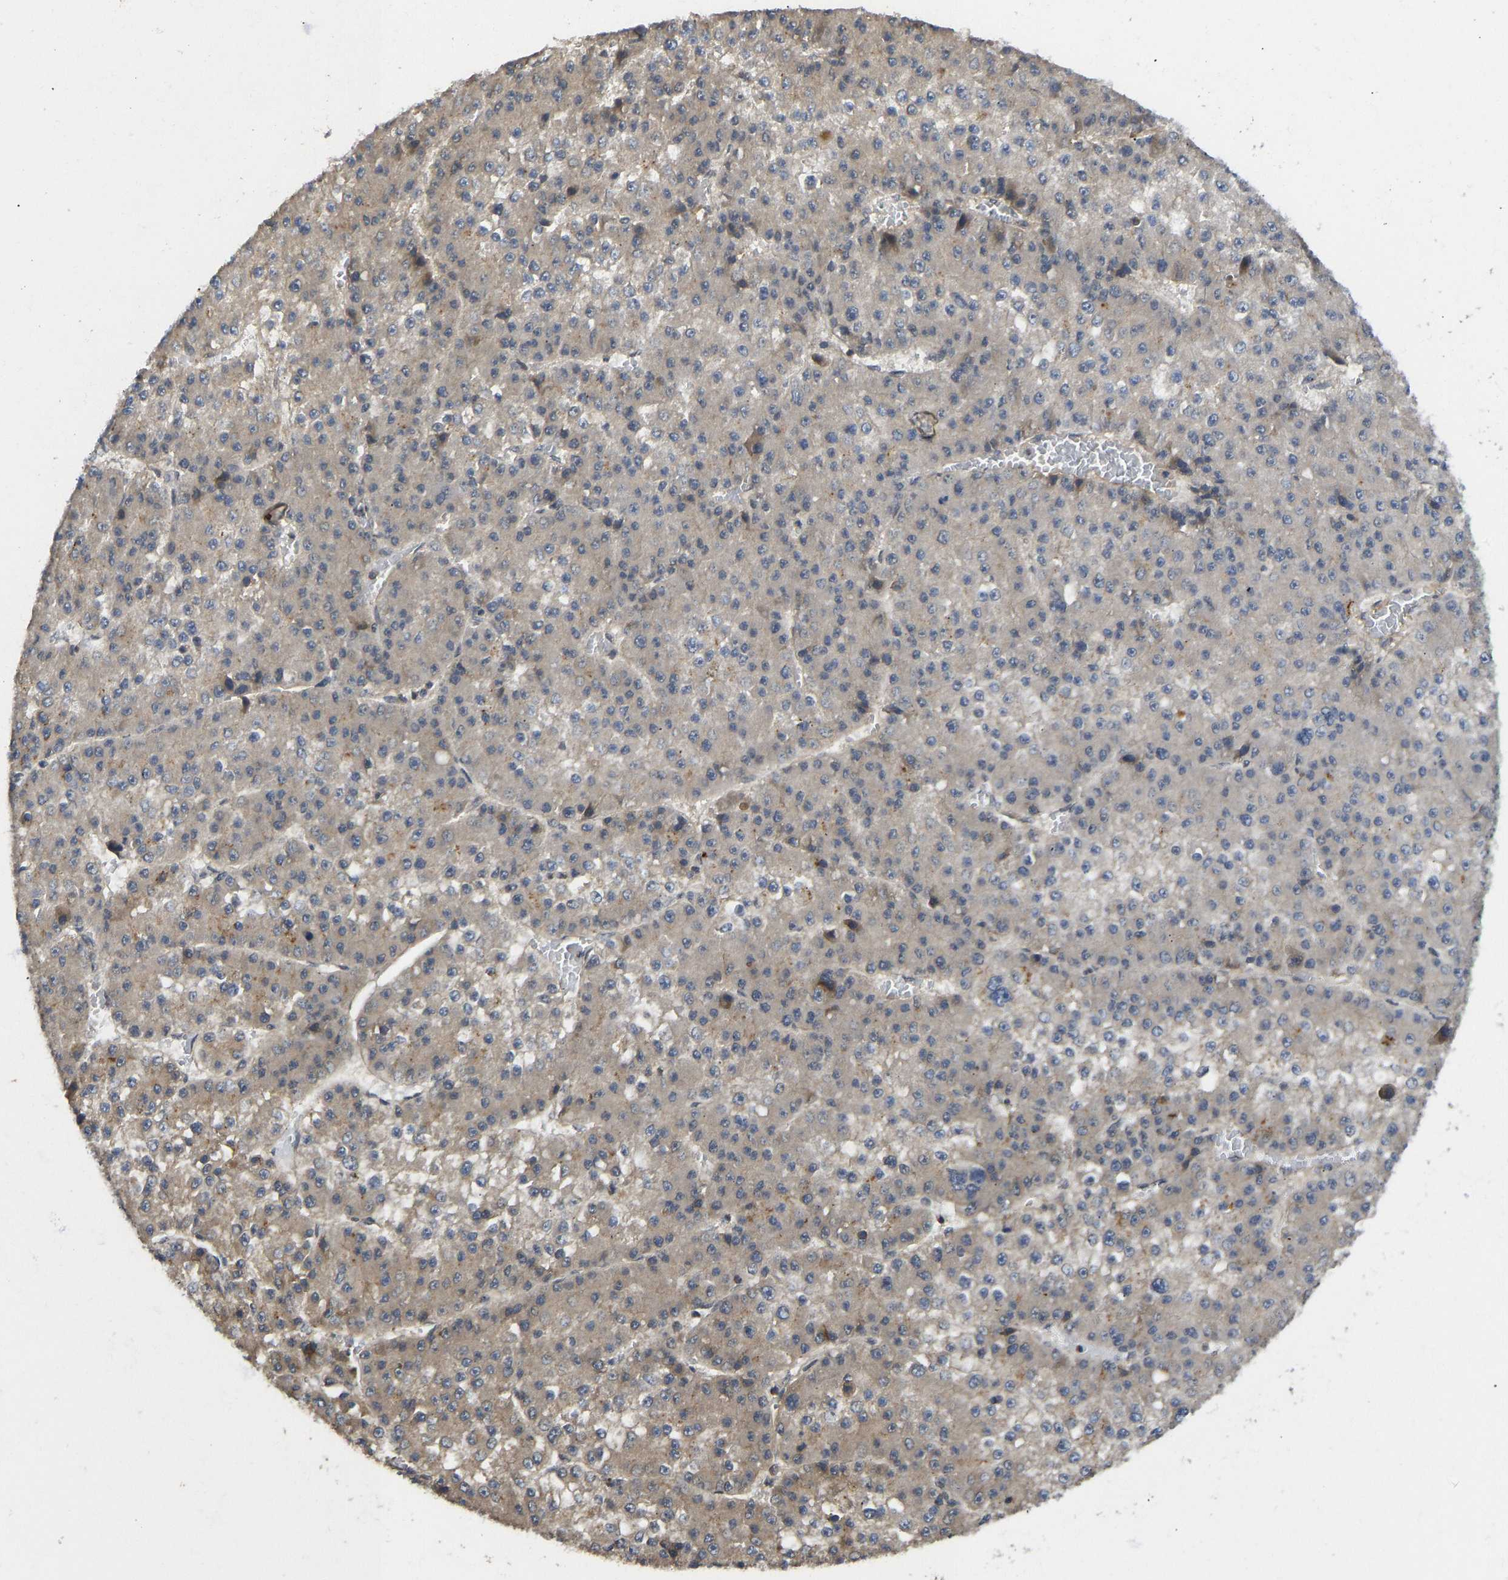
{"staining": {"intensity": "moderate", "quantity": "<25%", "location": "cytoplasmic/membranous"}, "tissue": "liver cancer", "cell_type": "Tumor cells", "image_type": "cancer", "snomed": [{"axis": "morphology", "description": "Carcinoma, Hepatocellular, NOS"}, {"axis": "topography", "description": "Liver"}], "caption": "Human liver cancer stained with a protein marker exhibits moderate staining in tumor cells.", "gene": "NDRG3", "patient": {"sex": "female", "age": 73}}